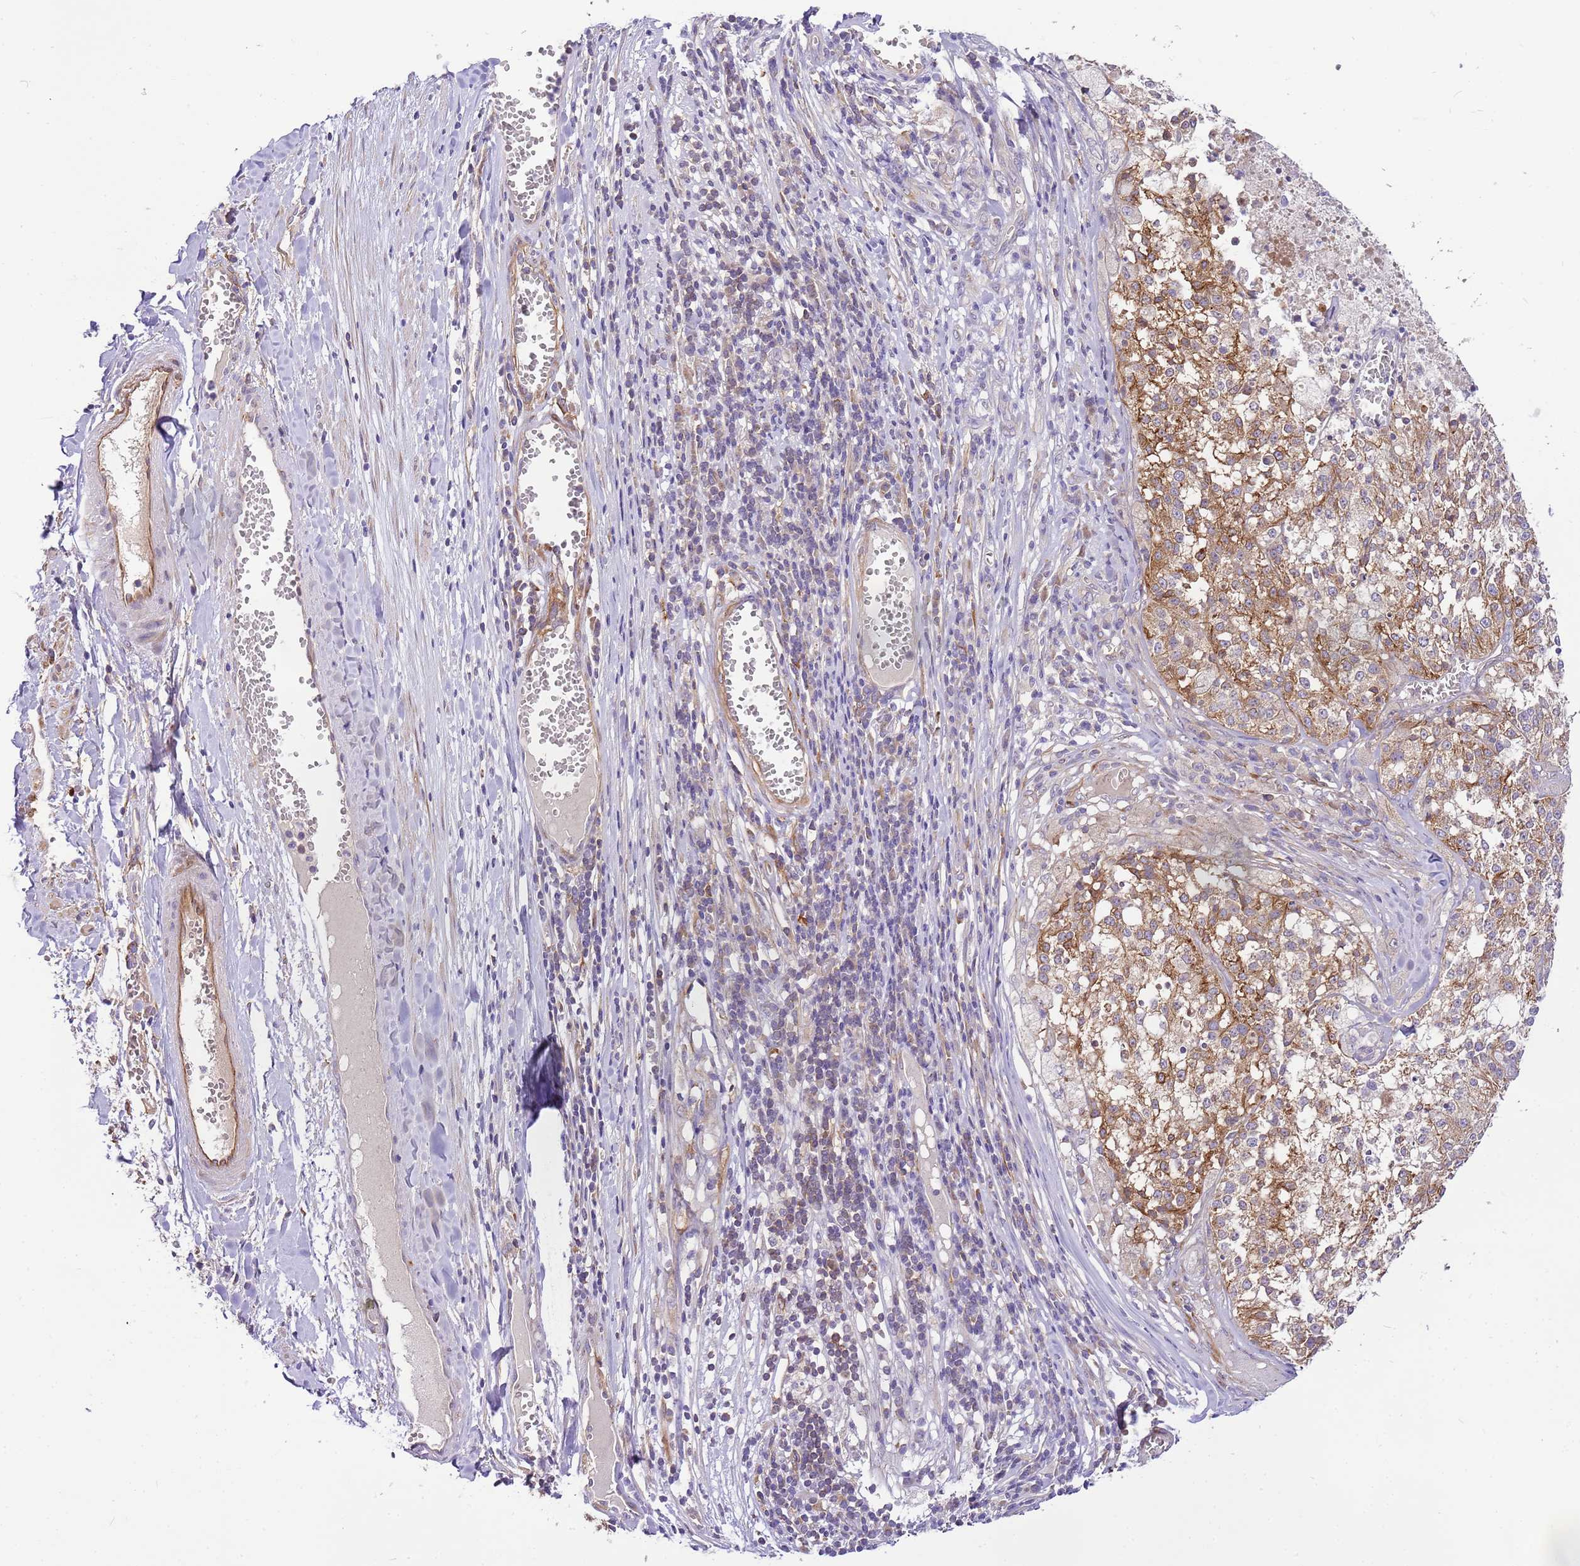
{"staining": {"intensity": "weak", "quantity": "25%-75%", "location": "cytoplasmic/membranous"}, "tissue": "melanoma", "cell_type": "Tumor cells", "image_type": "cancer", "snomed": [{"axis": "morphology", "description": "Malignant melanoma, NOS"}, {"axis": "topography", "description": "Skin"}], "caption": "High-power microscopy captured an IHC photomicrograph of malignant melanoma, revealing weak cytoplasmic/membranous expression in about 25%-75% of tumor cells. The staining is performed using DAB (3,3'-diaminobenzidine) brown chromogen to label protein expression. The nuclei are counter-stained blue using hematoxylin.", "gene": "RFK", "patient": {"sex": "female", "age": 64}}